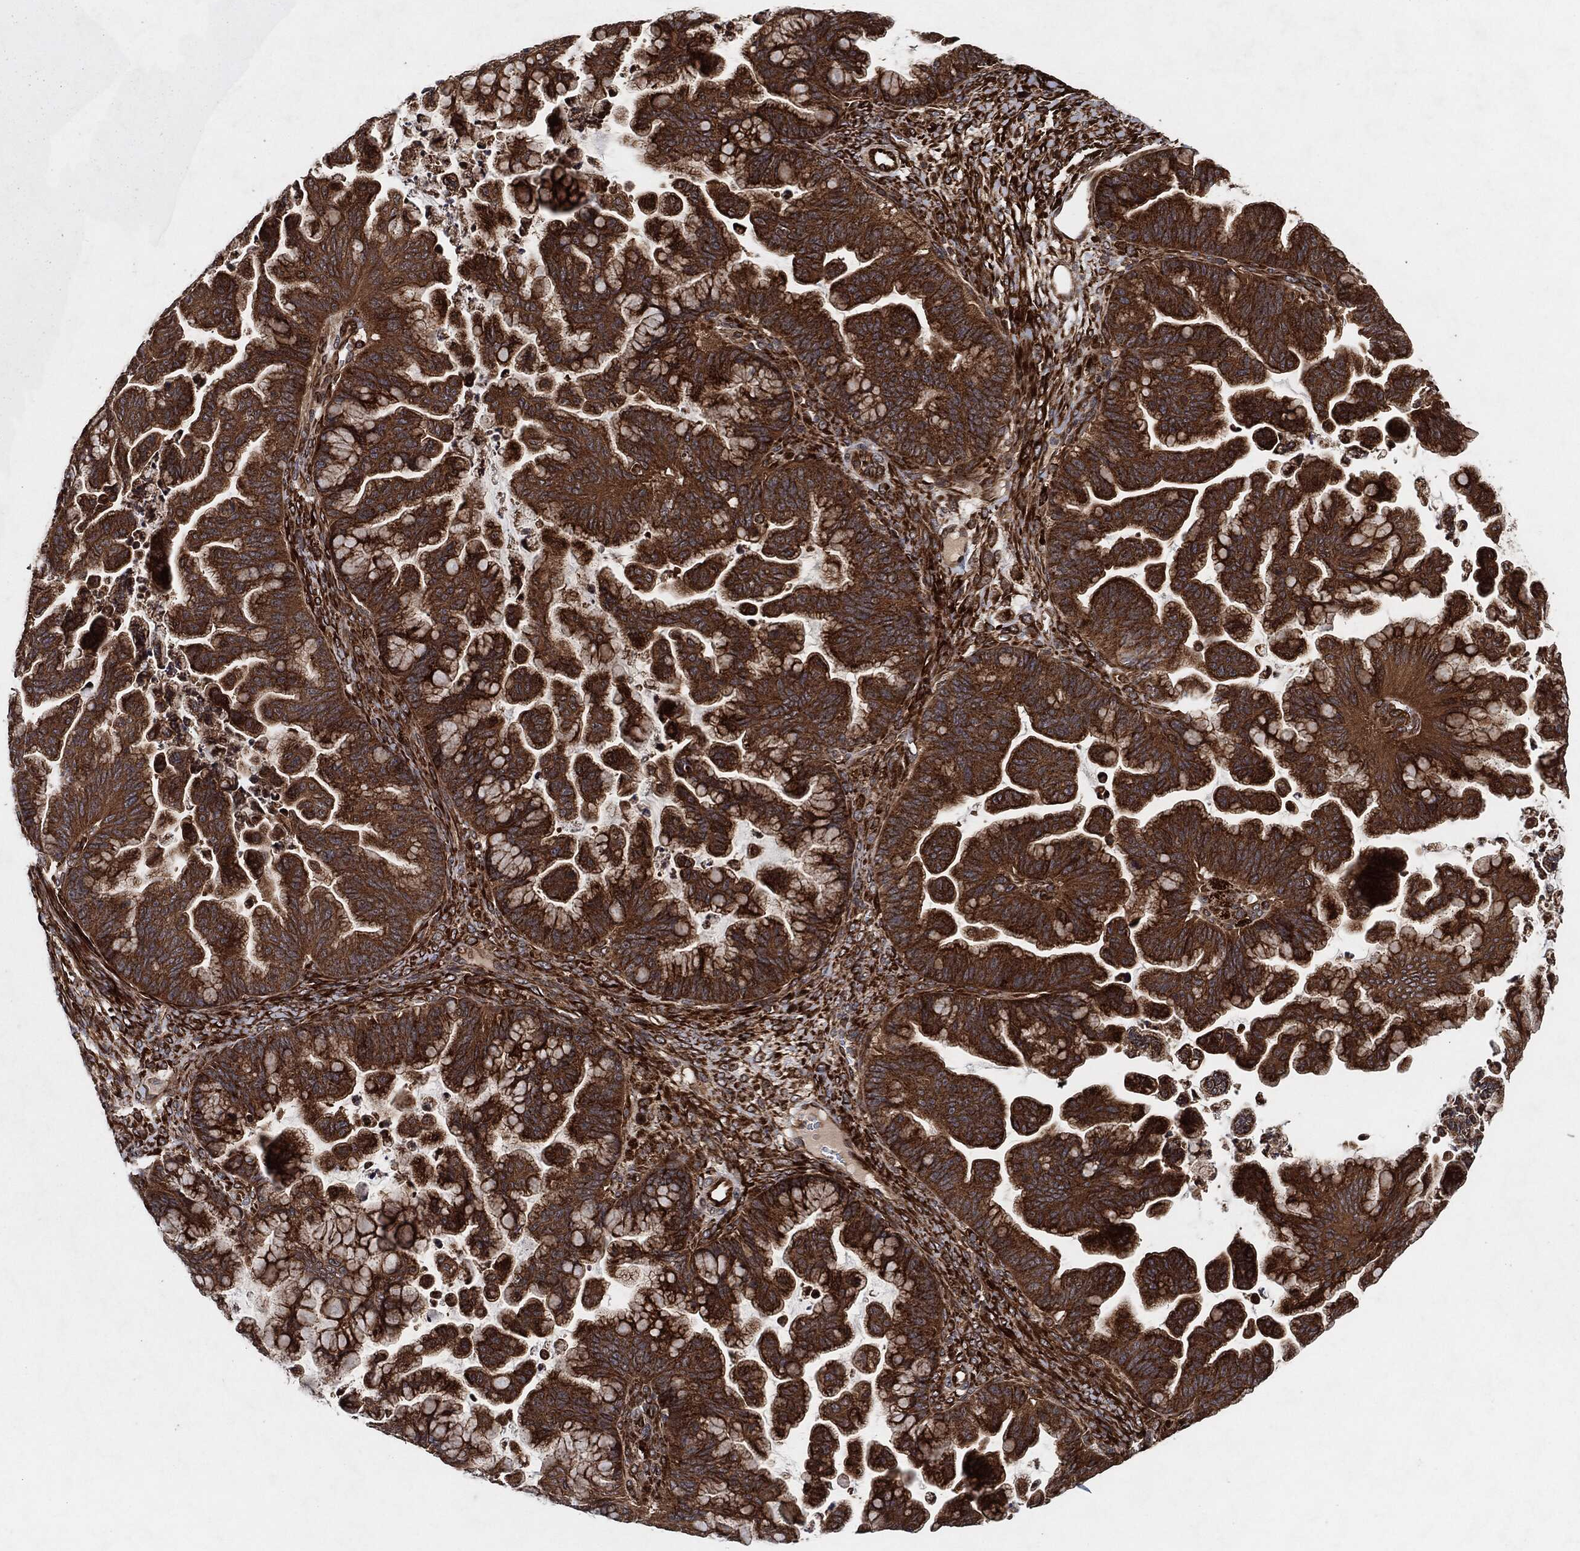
{"staining": {"intensity": "strong", "quantity": ">75%", "location": "cytoplasmic/membranous"}, "tissue": "ovarian cancer", "cell_type": "Tumor cells", "image_type": "cancer", "snomed": [{"axis": "morphology", "description": "Cystadenocarcinoma, mucinous, NOS"}, {"axis": "topography", "description": "Ovary"}], "caption": "The histopathology image shows staining of mucinous cystadenocarcinoma (ovarian), revealing strong cytoplasmic/membranous protein expression (brown color) within tumor cells.", "gene": "BCAR1", "patient": {"sex": "female", "age": 67}}